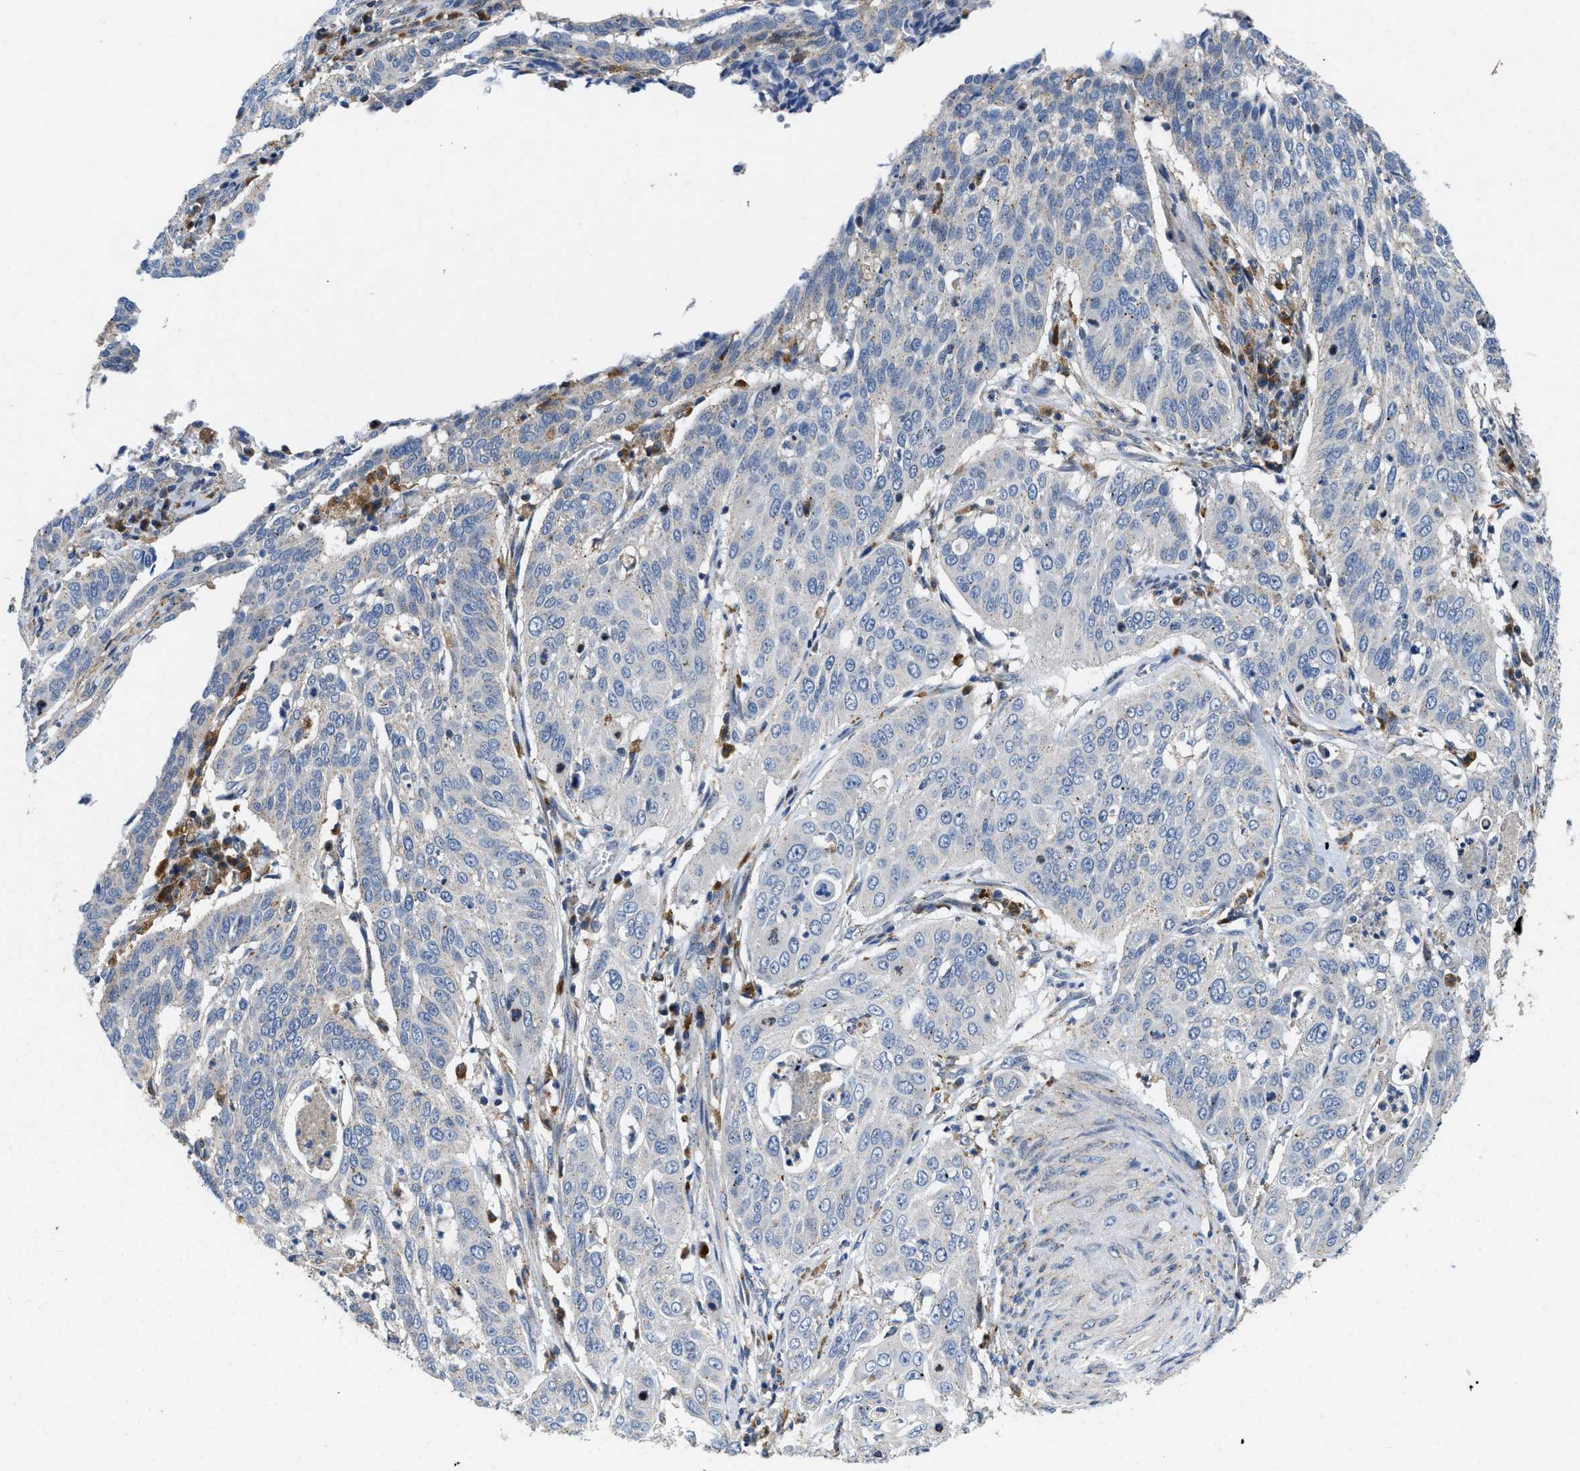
{"staining": {"intensity": "negative", "quantity": "none", "location": "none"}, "tissue": "cervical cancer", "cell_type": "Tumor cells", "image_type": "cancer", "snomed": [{"axis": "morphology", "description": "Normal tissue, NOS"}, {"axis": "morphology", "description": "Squamous cell carcinoma, NOS"}, {"axis": "topography", "description": "Cervix"}], "caption": "This is an immunohistochemistry image of human cervical cancer (squamous cell carcinoma). There is no expression in tumor cells.", "gene": "ENPP4", "patient": {"sex": "female", "age": 39}}